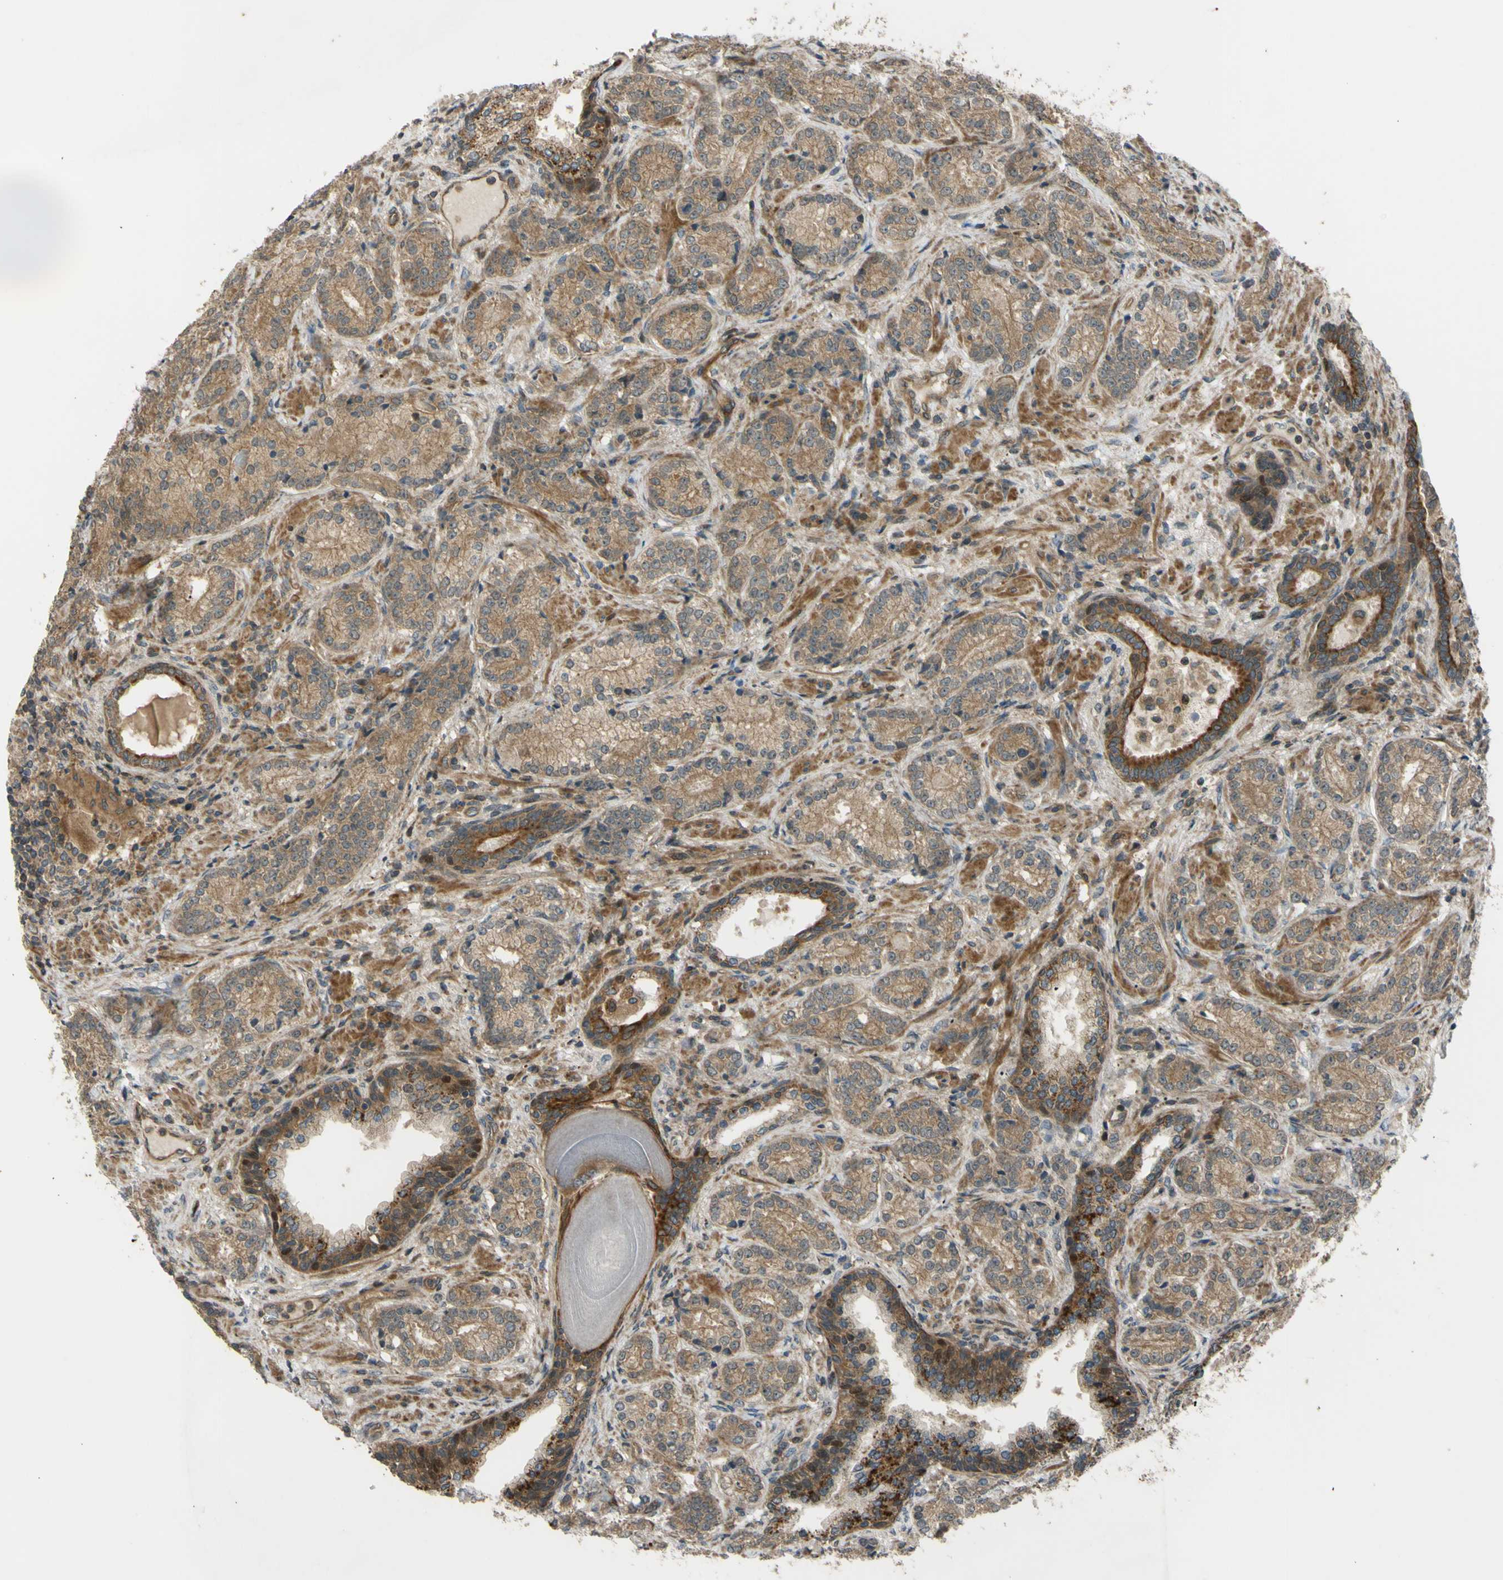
{"staining": {"intensity": "moderate", "quantity": ">75%", "location": "cytoplasmic/membranous"}, "tissue": "prostate cancer", "cell_type": "Tumor cells", "image_type": "cancer", "snomed": [{"axis": "morphology", "description": "Adenocarcinoma, High grade"}, {"axis": "topography", "description": "Prostate"}], "caption": "Tumor cells show moderate cytoplasmic/membranous expression in about >75% of cells in prostate cancer.", "gene": "FLII", "patient": {"sex": "male", "age": 61}}